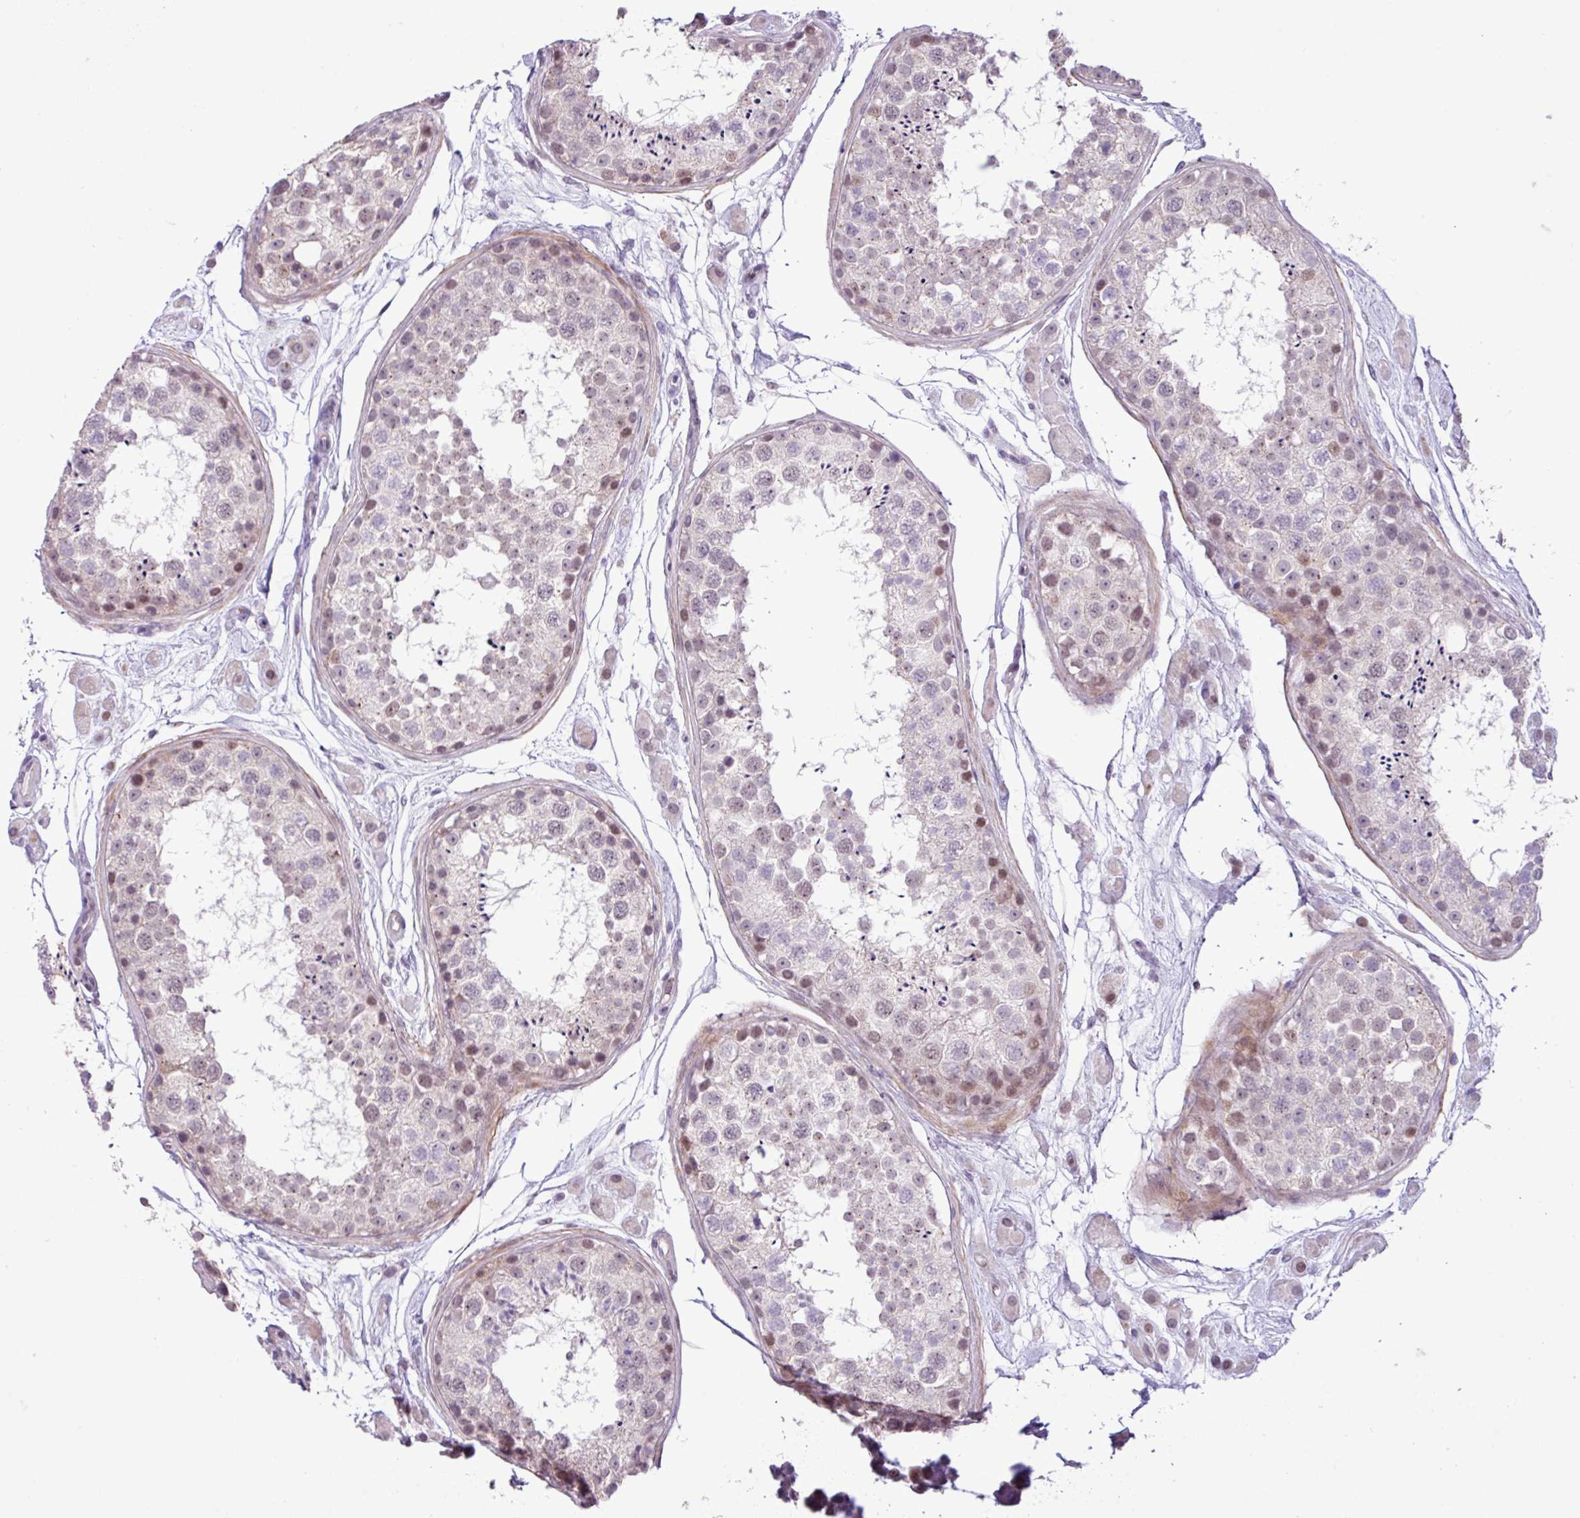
{"staining": {"intensity": "moderate", "quantity": "25%-75%", "location": "nuclear"}, "tissue": "testis", "cell_type": "Cells in seminiferous ducts", "image_type": "normal", "snomed": [{"axis": "morphology", "description": "Normal tissue, NOS"}, {"axis": "topography", "description": "Testis"}], "caption": "Cells in seminiferous ducts demonstrate moderate nuclear positivity in approximately 25%-75% of cells in normal testis.", "gene": "YLPM1", "patient": {"sex": "male", "age": 25}}